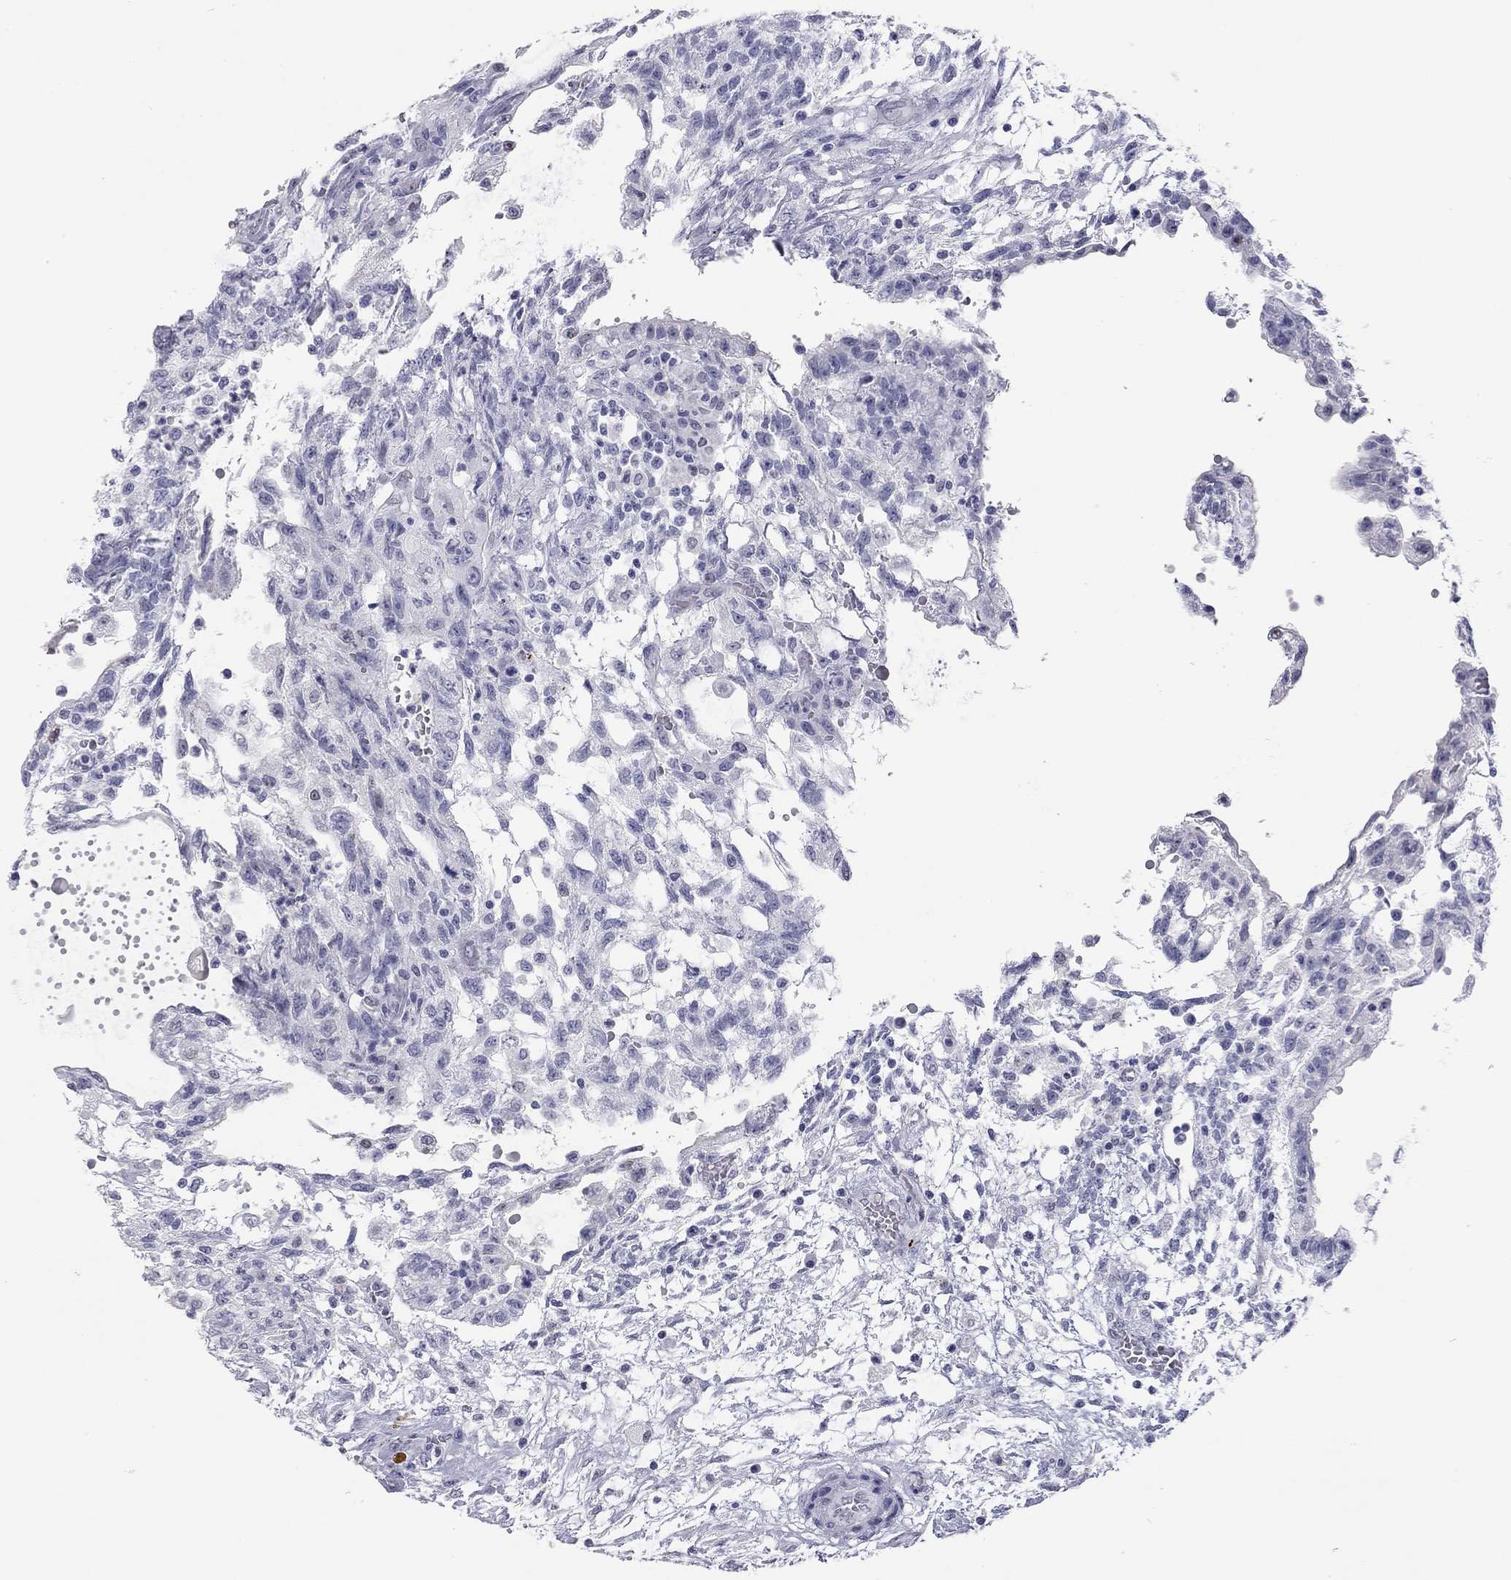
{"staining": {"intensity": "negative", "quantity": "none", "location": "none"}, "tissue": "testis cancer", "cell_type": "Tumor cells", "image_type": "cancer", "snomed": [{"axis": "morphology", "description": "Carcinoma, Embryonal, NOS"}, {"axis": "topography", "description": "Testis"}], "caption": "Immunohistochemistry (IHC) of testis cancer (embryonal carcinoma) reveals no positivity in tumor cells. (DAB (3,3'-diaminobenzidine) IHC, high magnification).", "gene": "AK8", "patient": {"sex": "male", "age": 32}}